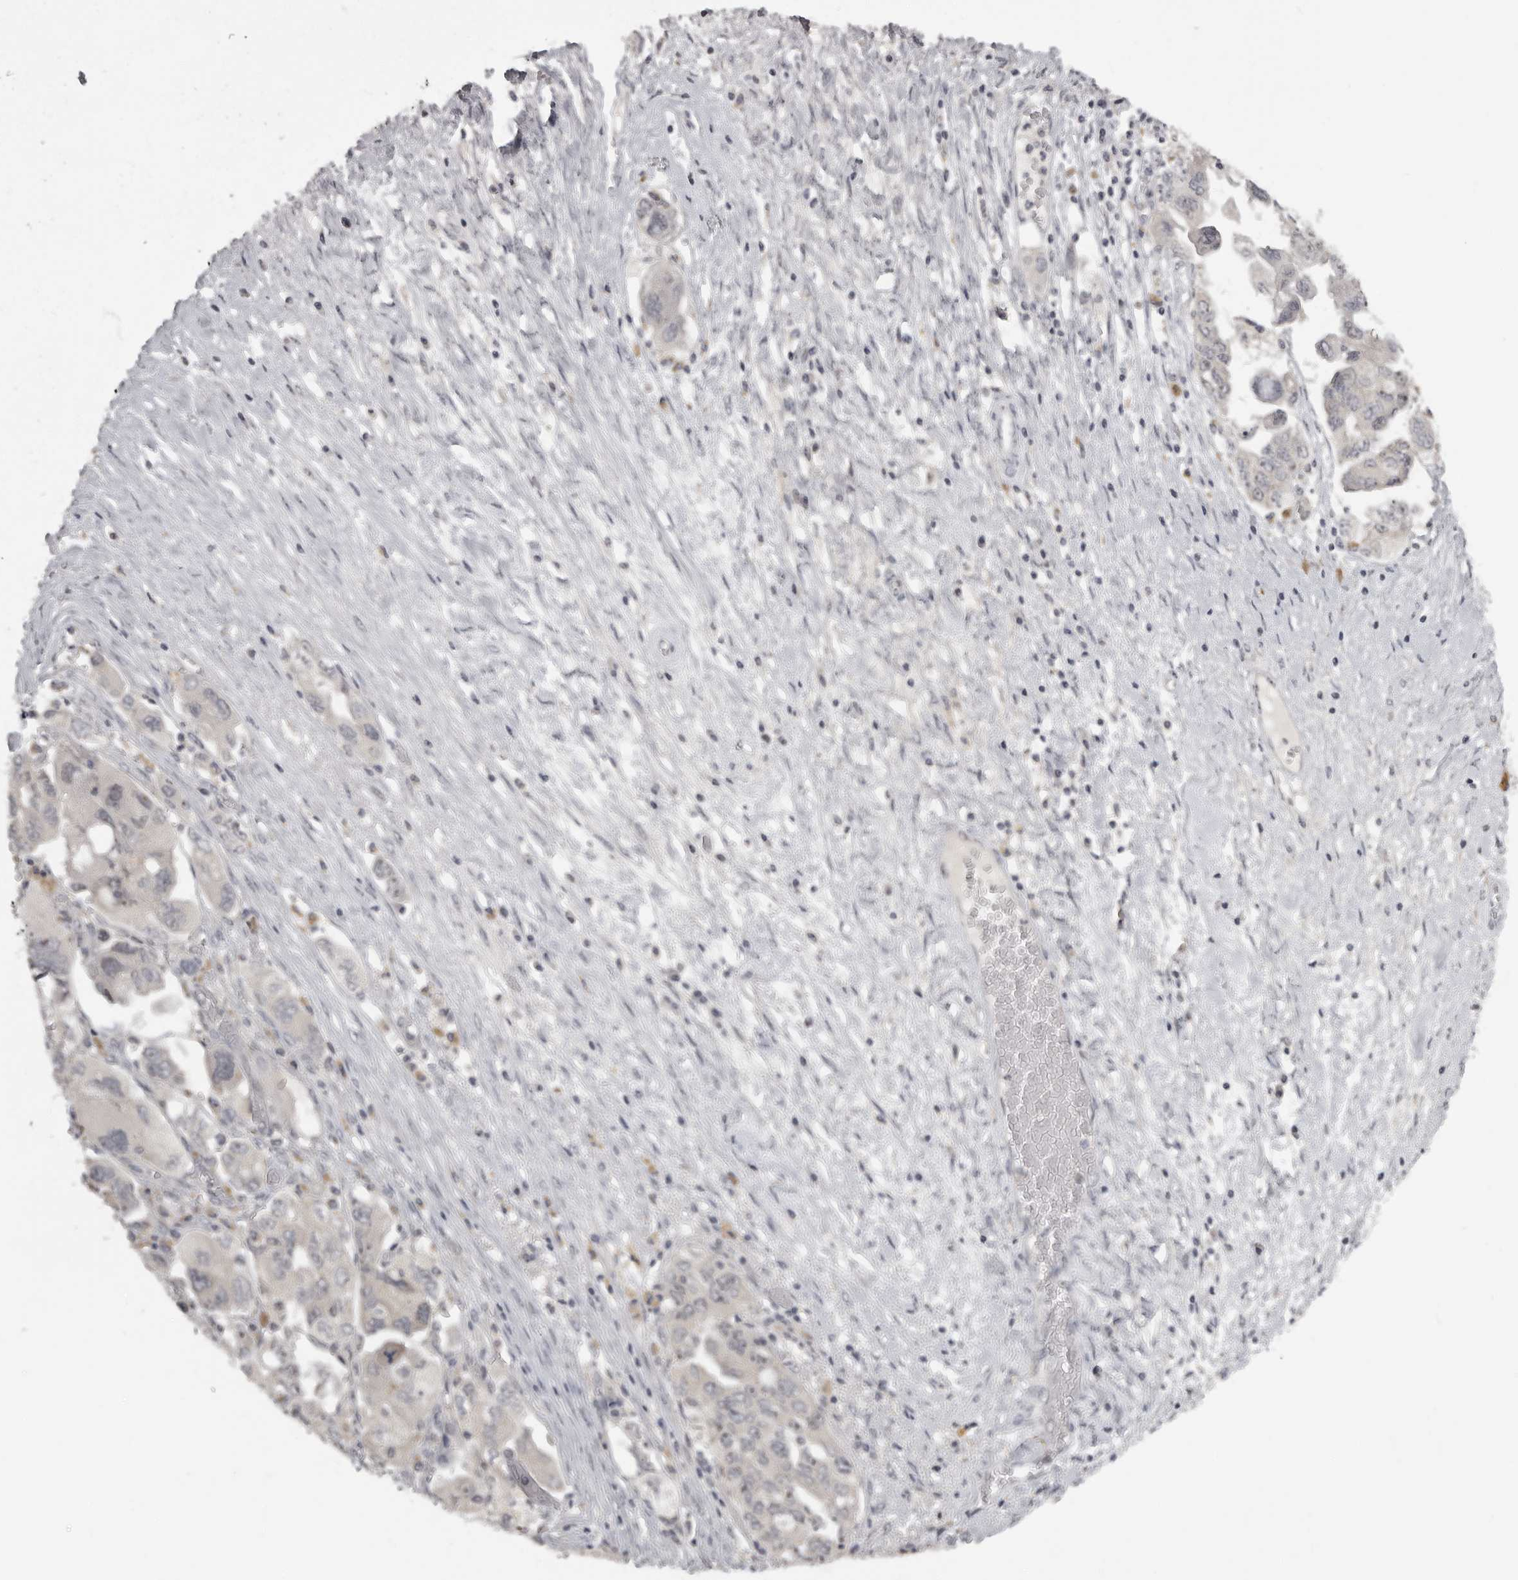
{"staining": {"intensity": "negative", "quantity": "none", "location": "none"}, "tissue": "ovarian cancer", "cell_type": "Tumor cells", "image_type": "cancer", "snomed": [{"axis": "morphology", "description": "Carcinoma, NOS"}, {"axis": "morphology", "description": "Cystadenocarcinoma, serous, NOS"}, {"axis": "topography", "description": "Ovary"}], "caption": "An immunohistochemistry (IHC) micrograph of ovarian cancer is shown. There is no staining in tumor cells of ovarian cancer. (DAB (3,3'-diaminobenzidine) IHC visualized using brightfield microscopy, high magnification).", "gene": "MRTO4", "patient": {"sex": "female", "age": 69}}